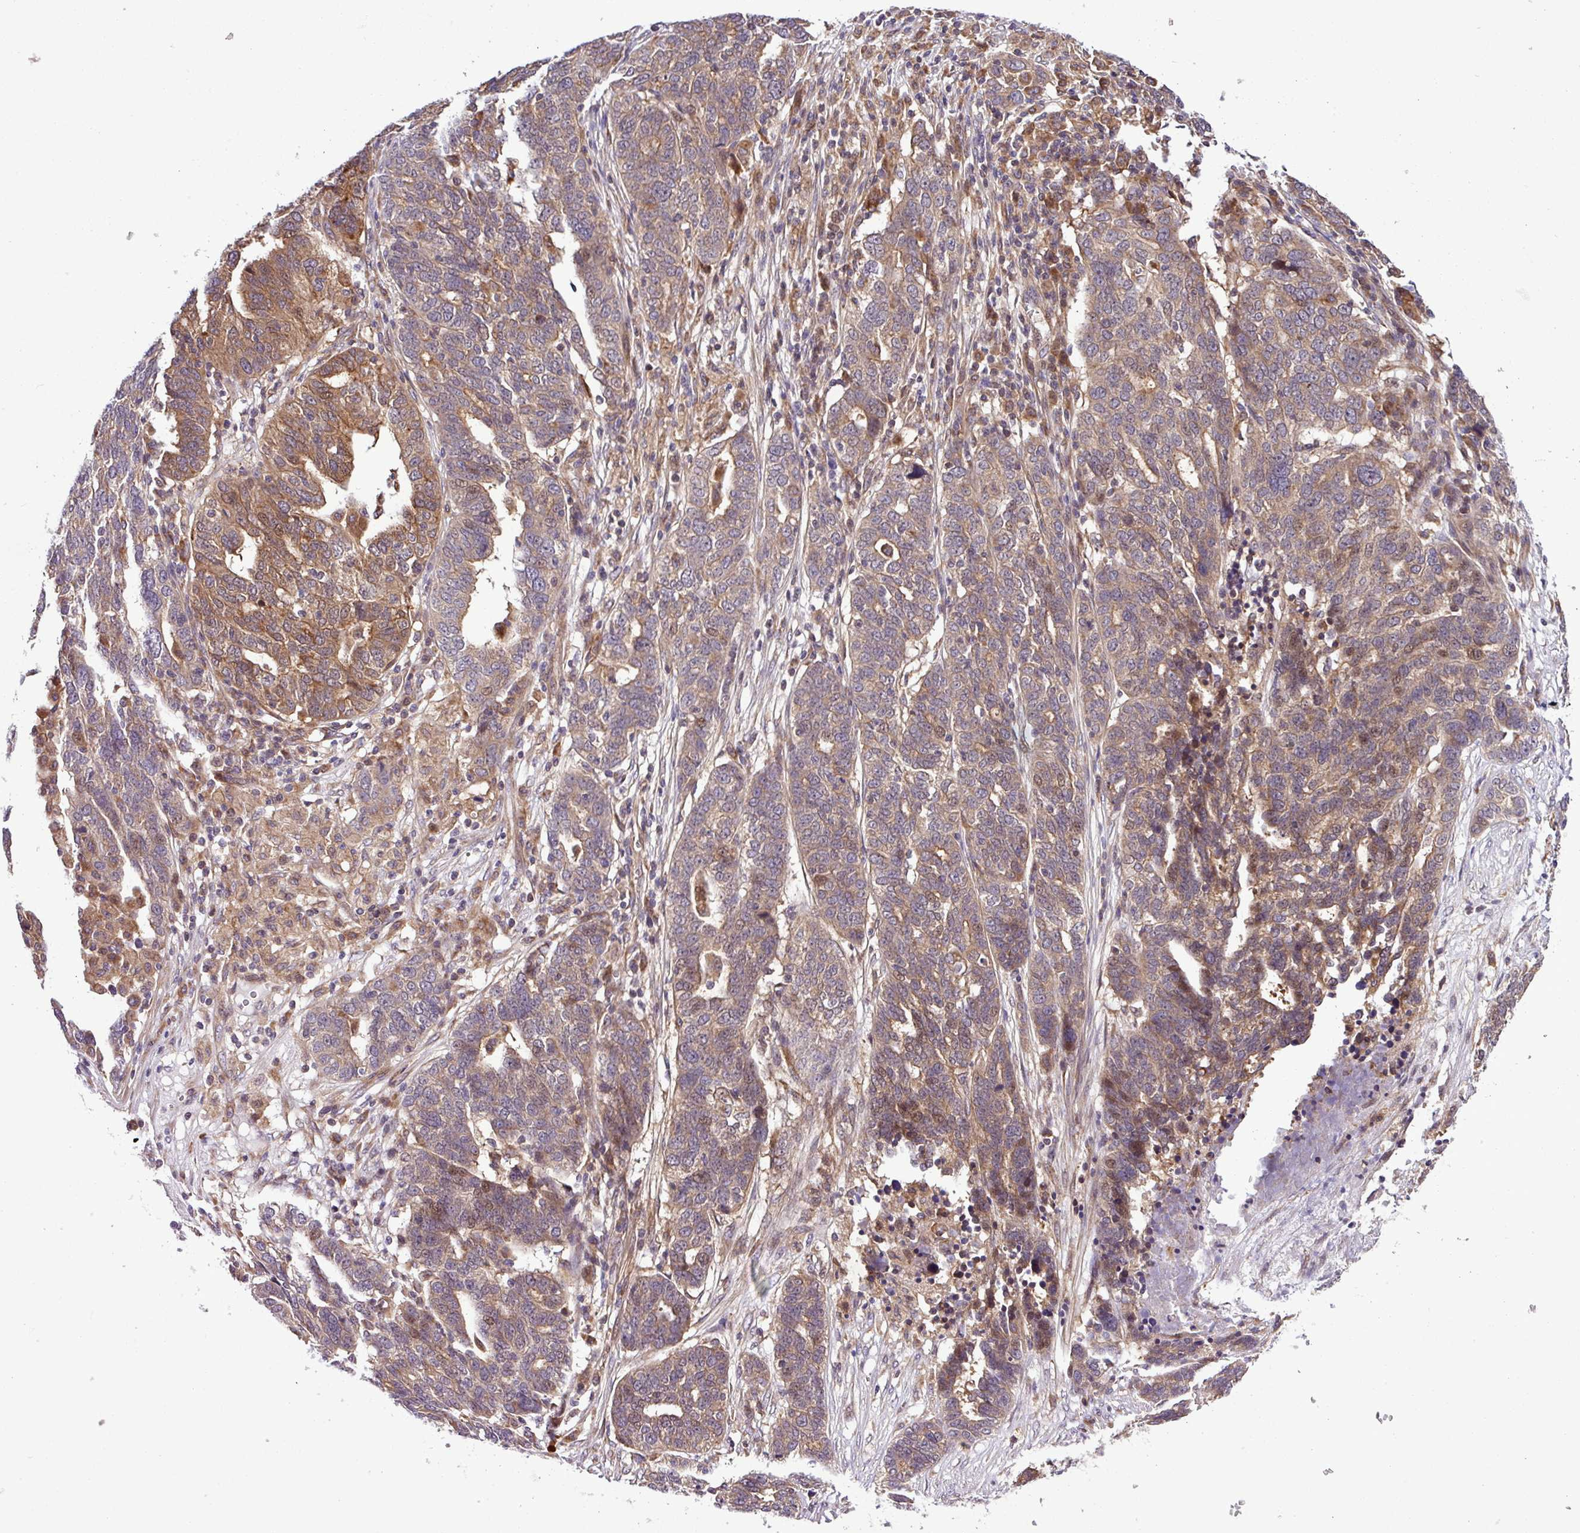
{"staining": {"intensity": "moderate", "quantity": ">75%", "location": "cytoplasmic/membranous"}, "tissue": "ovarian cancer", "cell_type": "Tumor cells", "image_type": "cancer", "snomed": [{"axis": "morphology", "description": "Cystadenocarcinoma, serous, NOS"}, {"axis": "topography", "description": "Ovary"}], "caption": "Human ovarian cancer stained for a protein (brown) reveals moderate cytoplasmic/membranous positive positivity in about >75% of tumor cells.", "gene": "DLGAP4", "patient": {"sex": "female", "age": 59}}